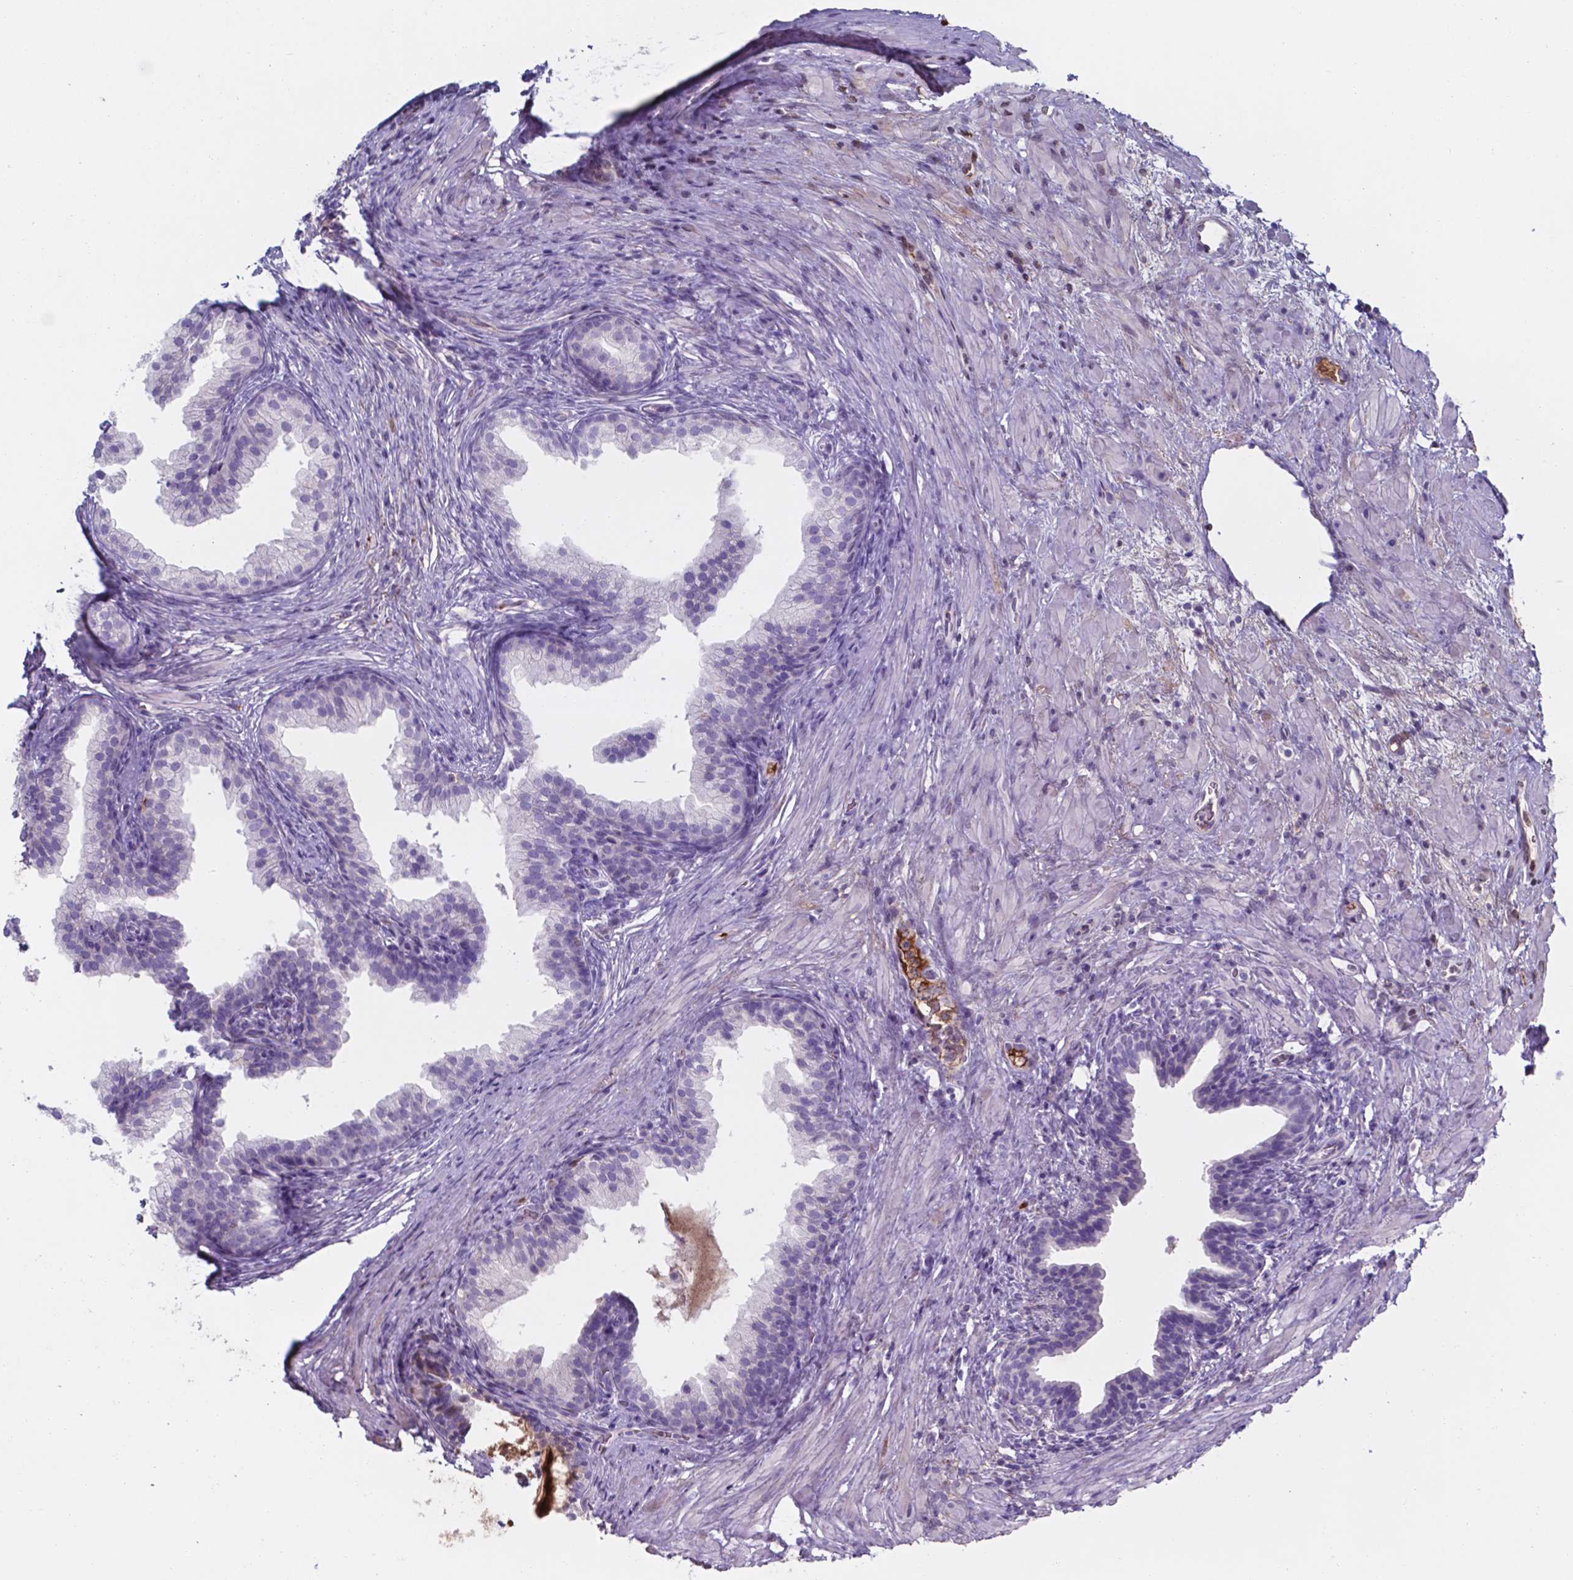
{"staining": {"intensity": "negative", "quantity": "none", "location": "none"}, "tissue": "prostate cancer", "cell_type": "Tumor cells", "image_type": "cancer", "snomed": [{"axis": "morphology", "description": "Adenocarcinoma, Low grade"}, {"axis": "topography", "description": "Prostate and seminal vesicle, NOS"}], "caption": "High power microscopy image of an immunohistochemistry micrograph of prostate low-grade adenocarcinoma, revealing no significant expression in tumor cells.", "gene": "SERPINA1", "patient": {"sex": "male", "age": 71}}